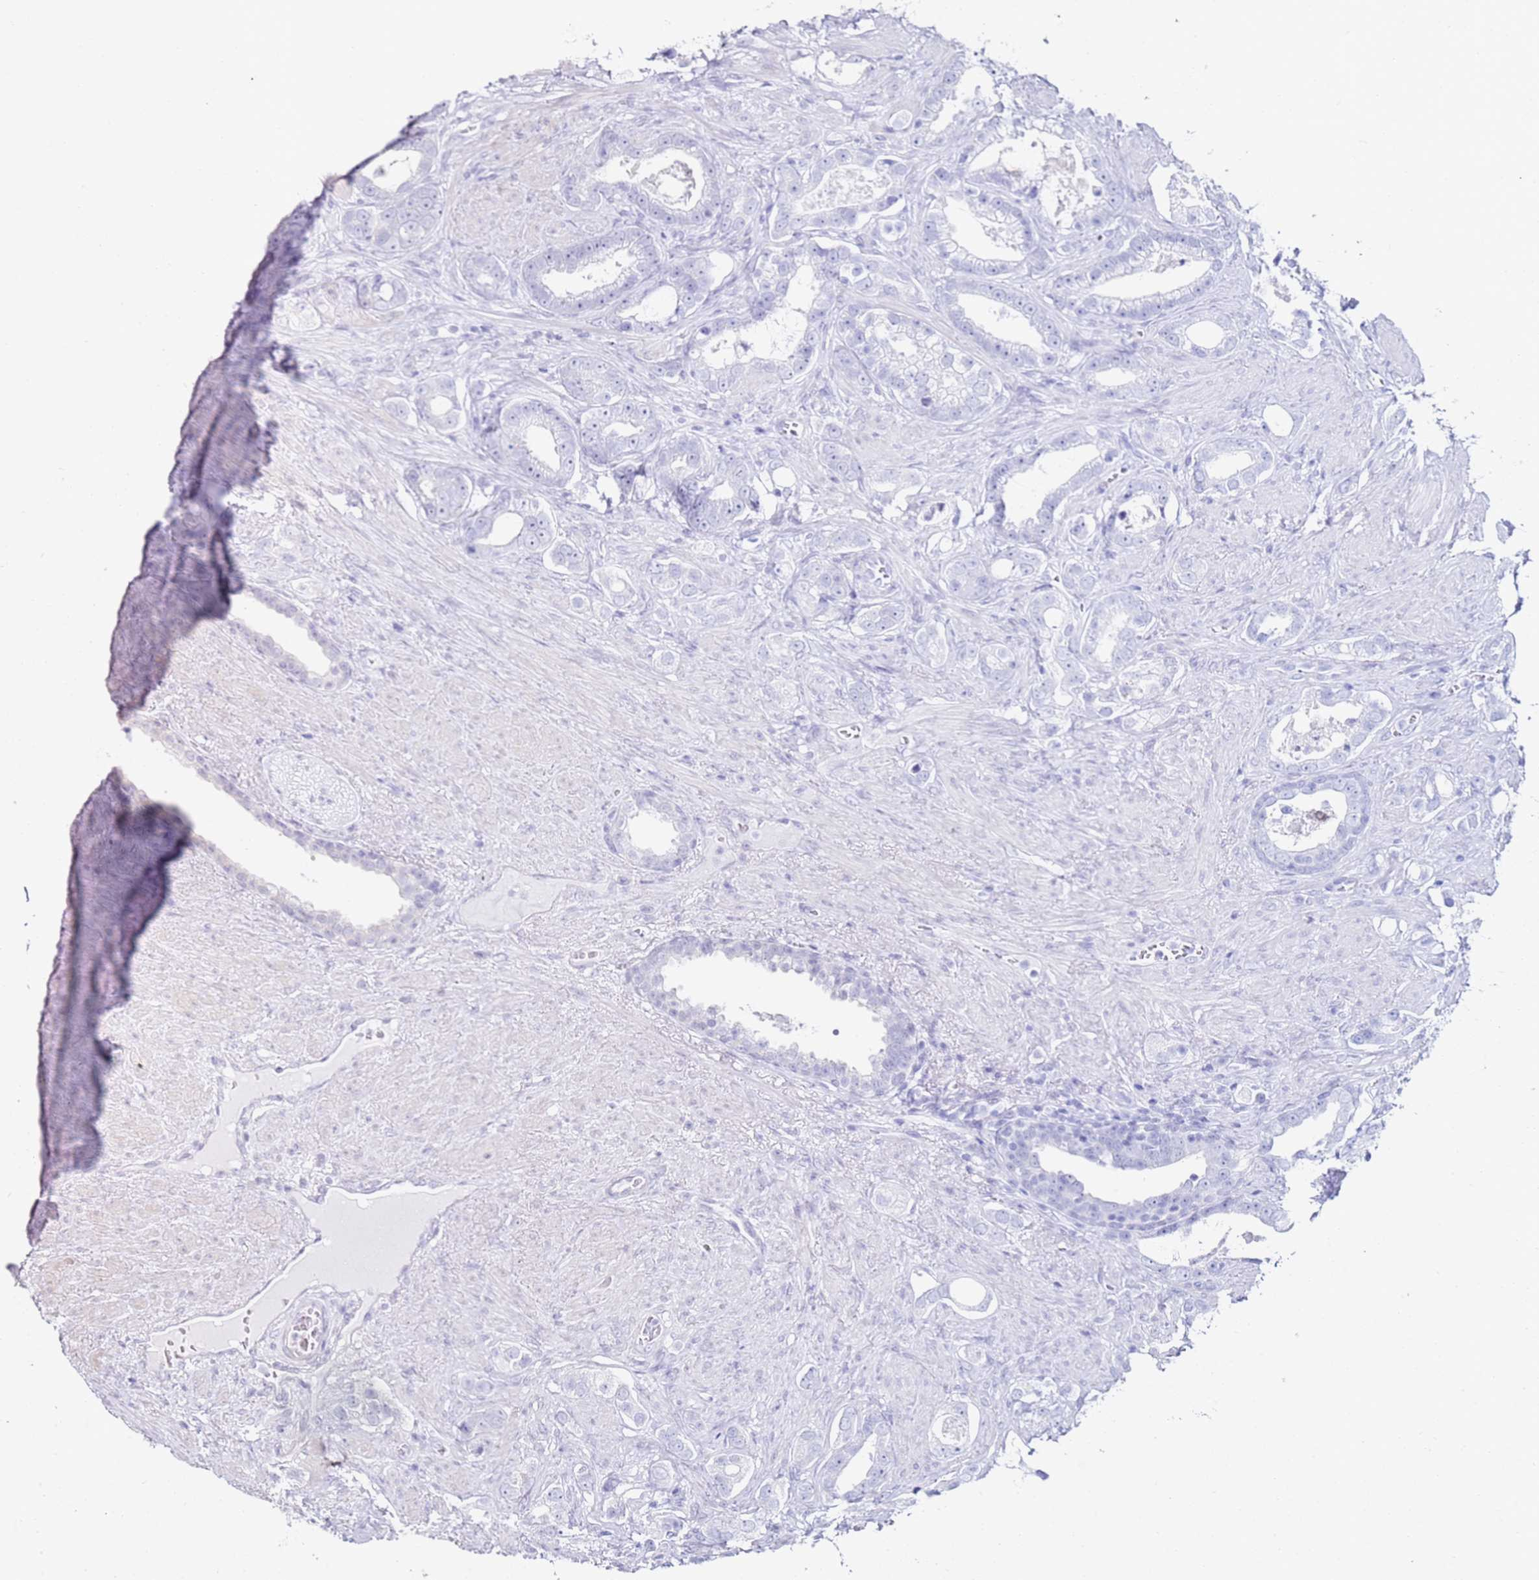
{"staining": {"intensity": "negative", "quantity": "none", "location": "none"}, "tissue": "prostate cancer", "cell_type": "Tumor cells", "image_type": "cancer", "snomed": [{"axis": "morphology", "description": "Adenocarcinoma, High grade"}, {"axis": "topography", "description": "Prostate"}], "caption": "The immunohistochemistry photomicrograph has no significant expression in tumor cells of adenocarcinoma (high-grade) (prostate) tissue.", "gene": "RARS2", "patient": {"sex": "male", "age": 67}}